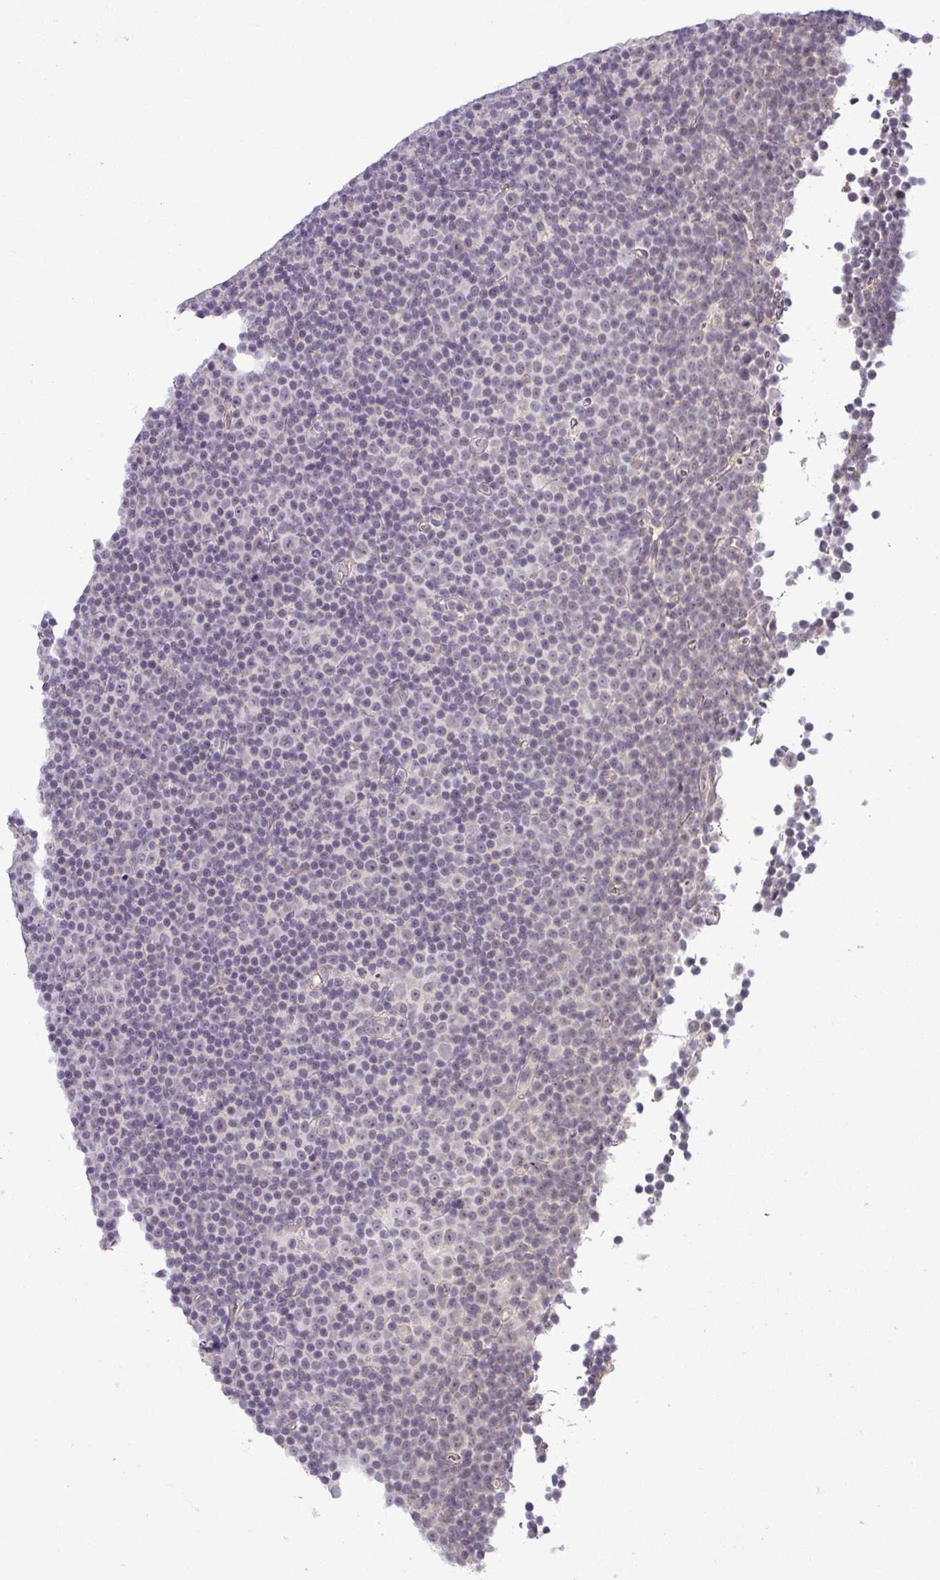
{"staining": {"intensity": "negative", "quantity": "none", "location": "none"}, "tissue": "lymphoma", "cell_type": "Tumor cells", "image_type": "cancer", "snomed": [{"axis": "morphology", "description": "Malignant lymphoma, non-Hodgkin's type, Low grade"}, {"axis": "topography", "description": "Lymph node"}], "caption": "Tumor cells are negative for brown protein staining in lymphoma.", "gene": "HBEGF", "patient": {"sex": "female", "age": 67}}